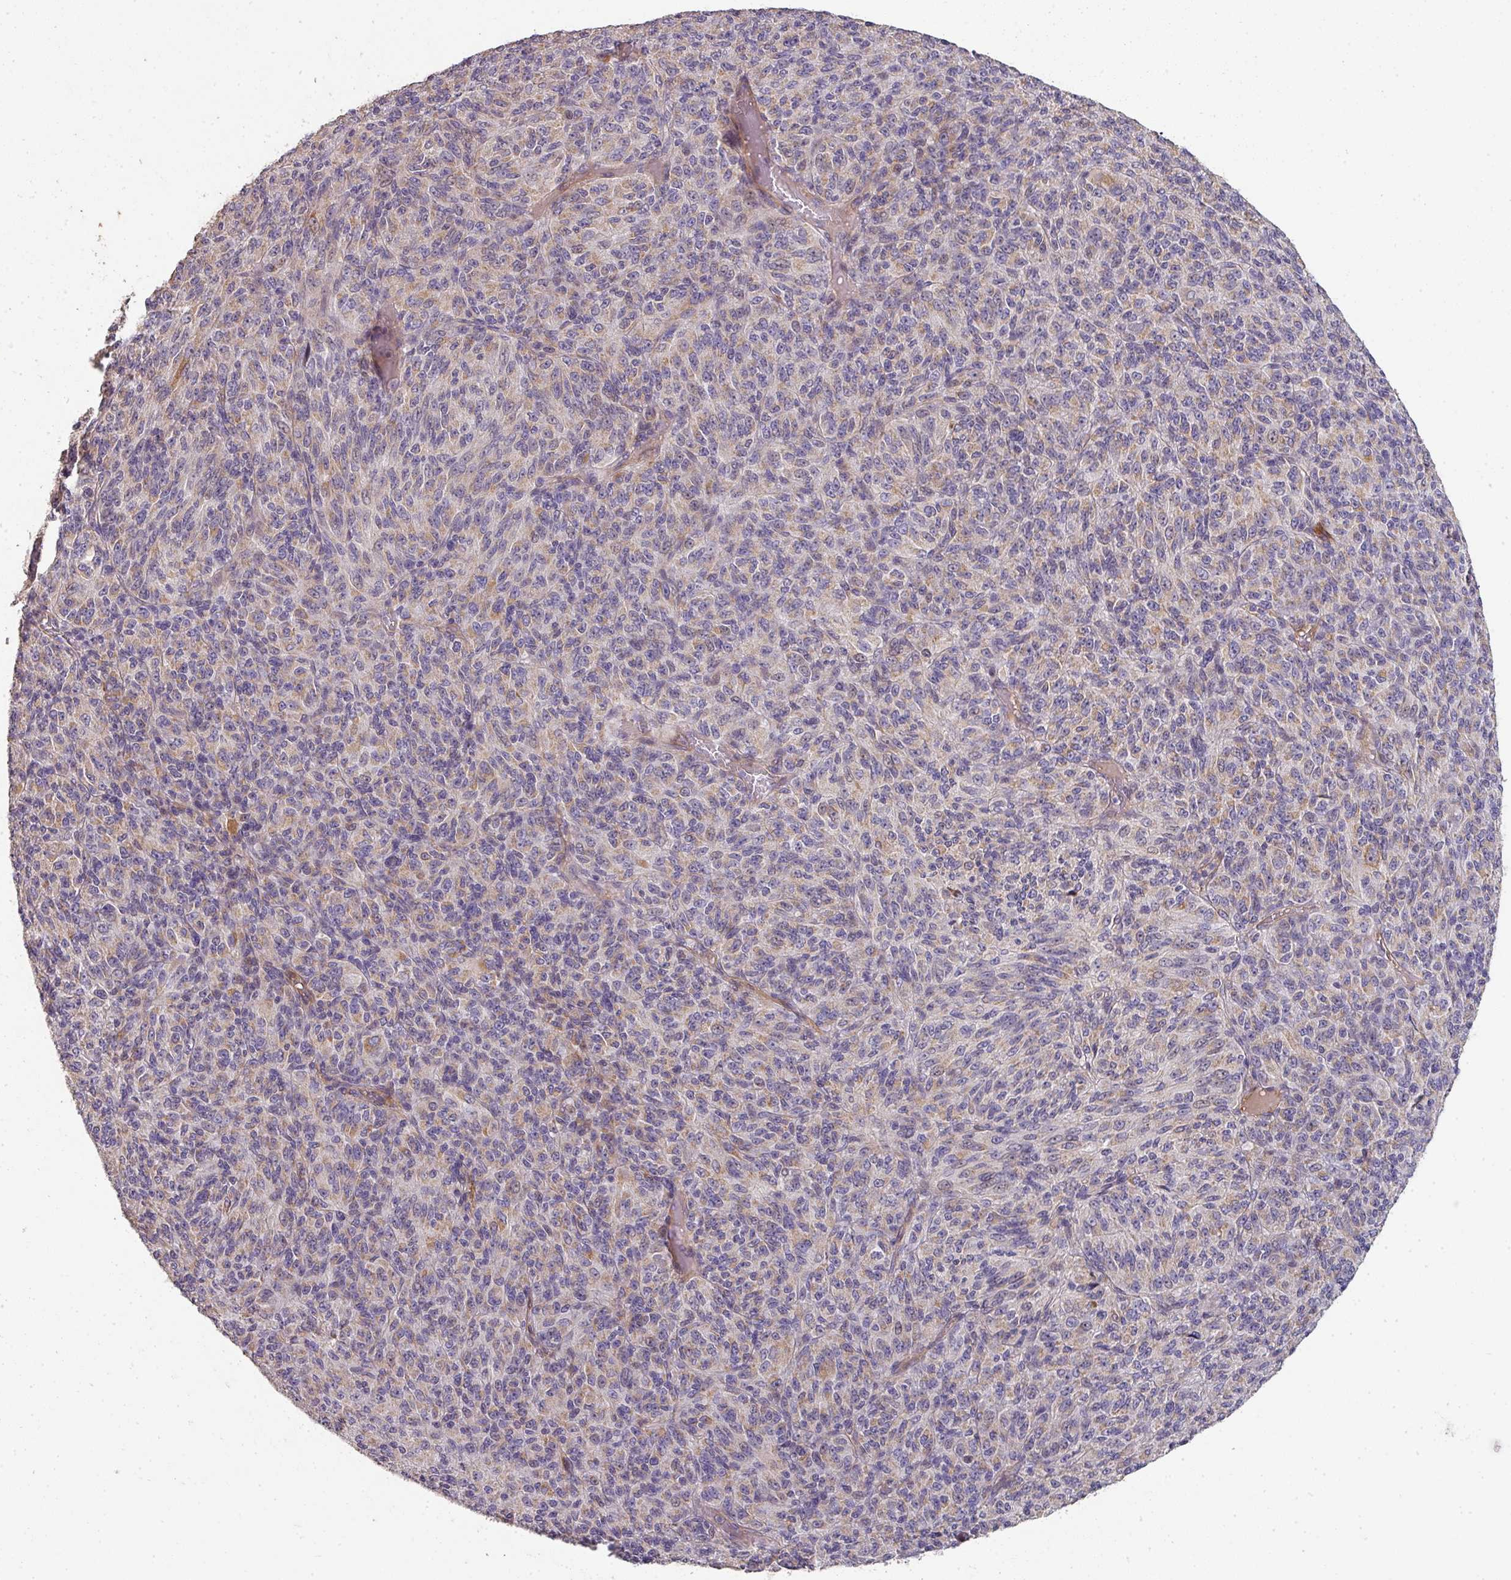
{"staining": {"intensity": "weak", "quantity": "25%-75%", "location": "cytoplasmic/membranous"}, "tissue": "melanoma", "cell_type": "Tumor cells", "image_type": "cancer", "snomed": [{"axis": "morphology", "description": "Malignant melanoma, Metastatic site"}, {"axis": "topography", "description": "Brain"}], "caption": "Protein expression analysis of melanoma shows weak cytoplasmic/membranous staining in about 25%-75% of tumor cells. (DAB (3,3'-diaminobenzidine) IHC, brown staining for protein, blue staining for nuclei).", "gene": "PCDH1", "patient": {"sex": "female", "age": 56}}